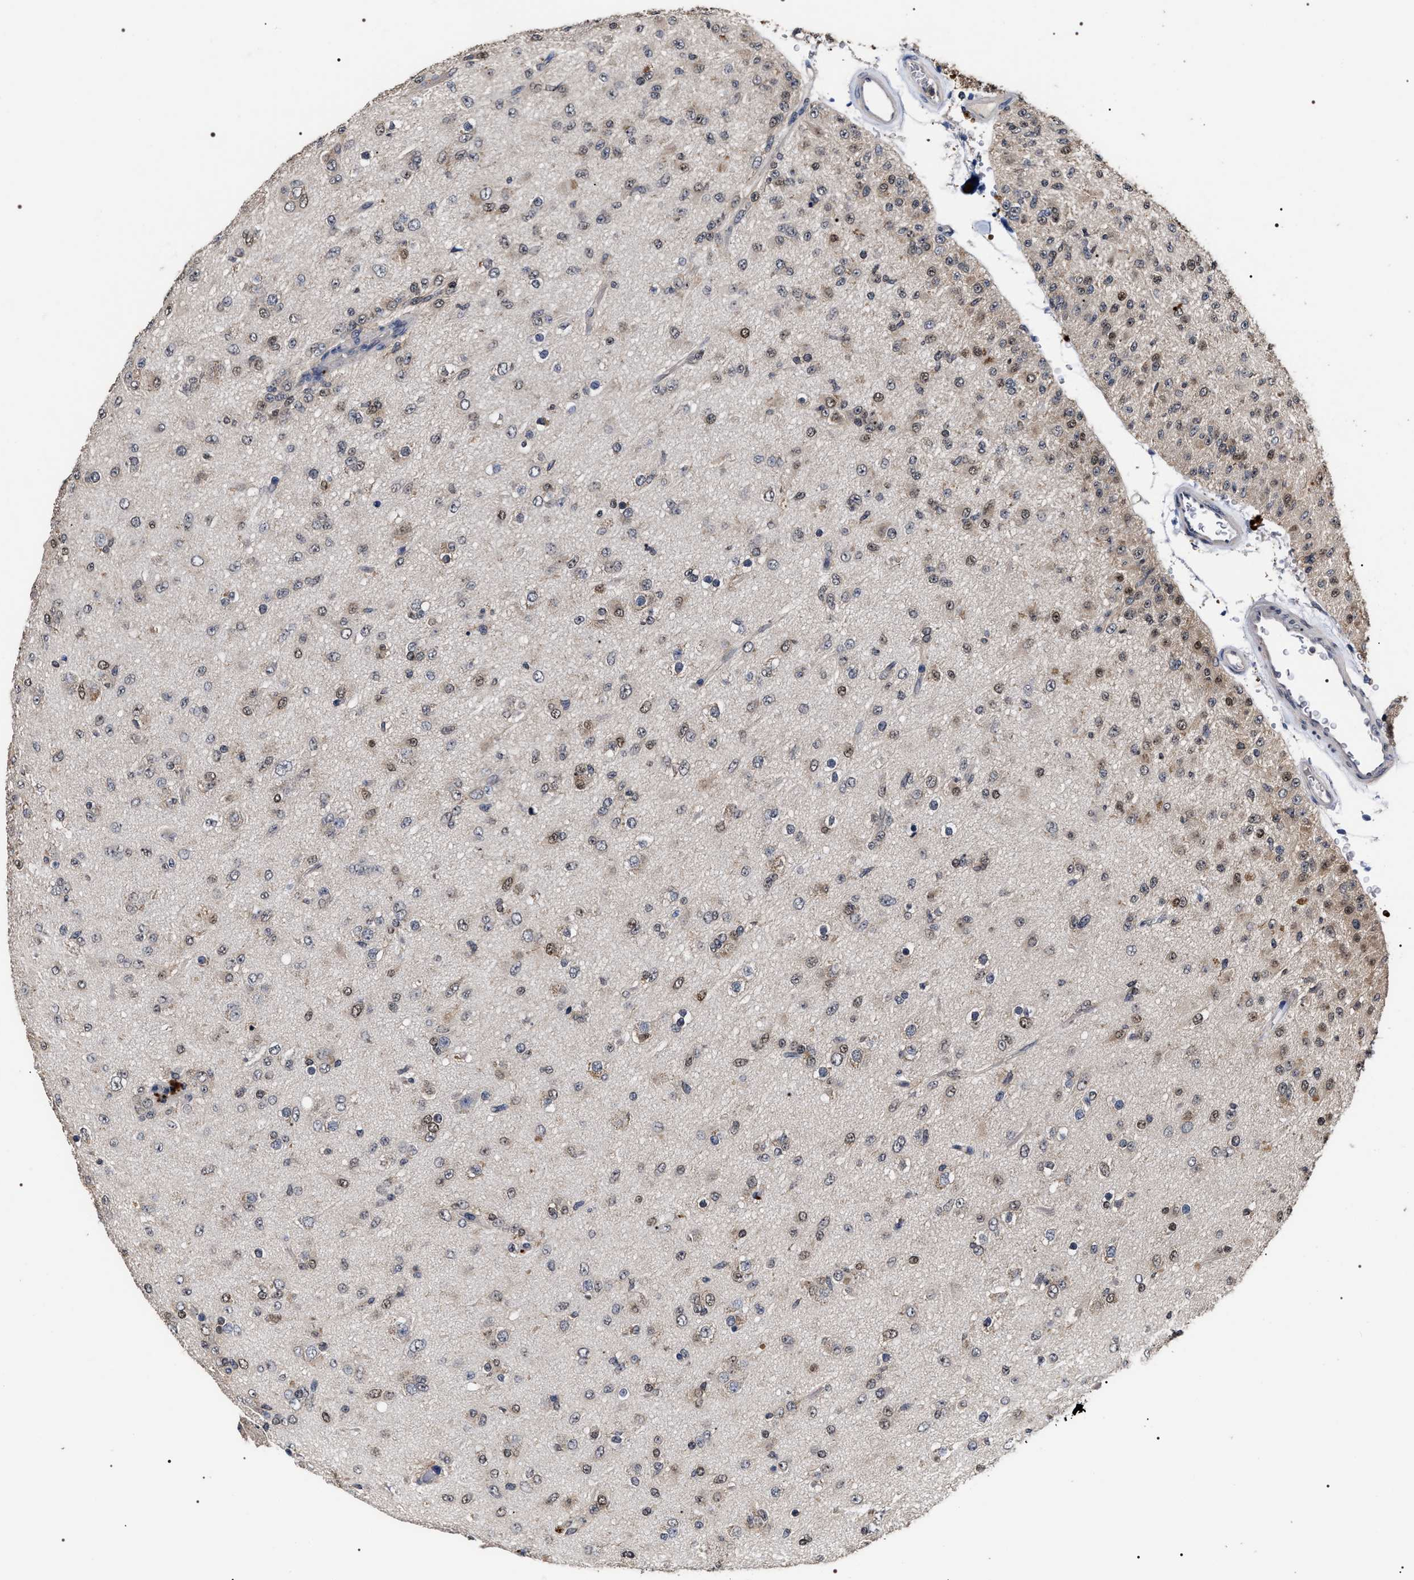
{"staining": {"intensity": "moderate", "quantity": ">75%", "location": "nuclear"}, "tissue": "glioma", "cell_type": "Tumor cells", "image_type": "cancer", "snomed": [{"axis": "morphology", "description": "Glioma, malignant, Low grade"}, {"axis": "topography", "description": "Brain"}], "caption": "Approximately >75% of tumor cells in low-grade glioma (malignant) demonstrate moderate nuclear protein expression as visualized by brown immunohistochemical staining.", "gene": "UPF3A", "patient": {"sex": "male", "age": 65}}